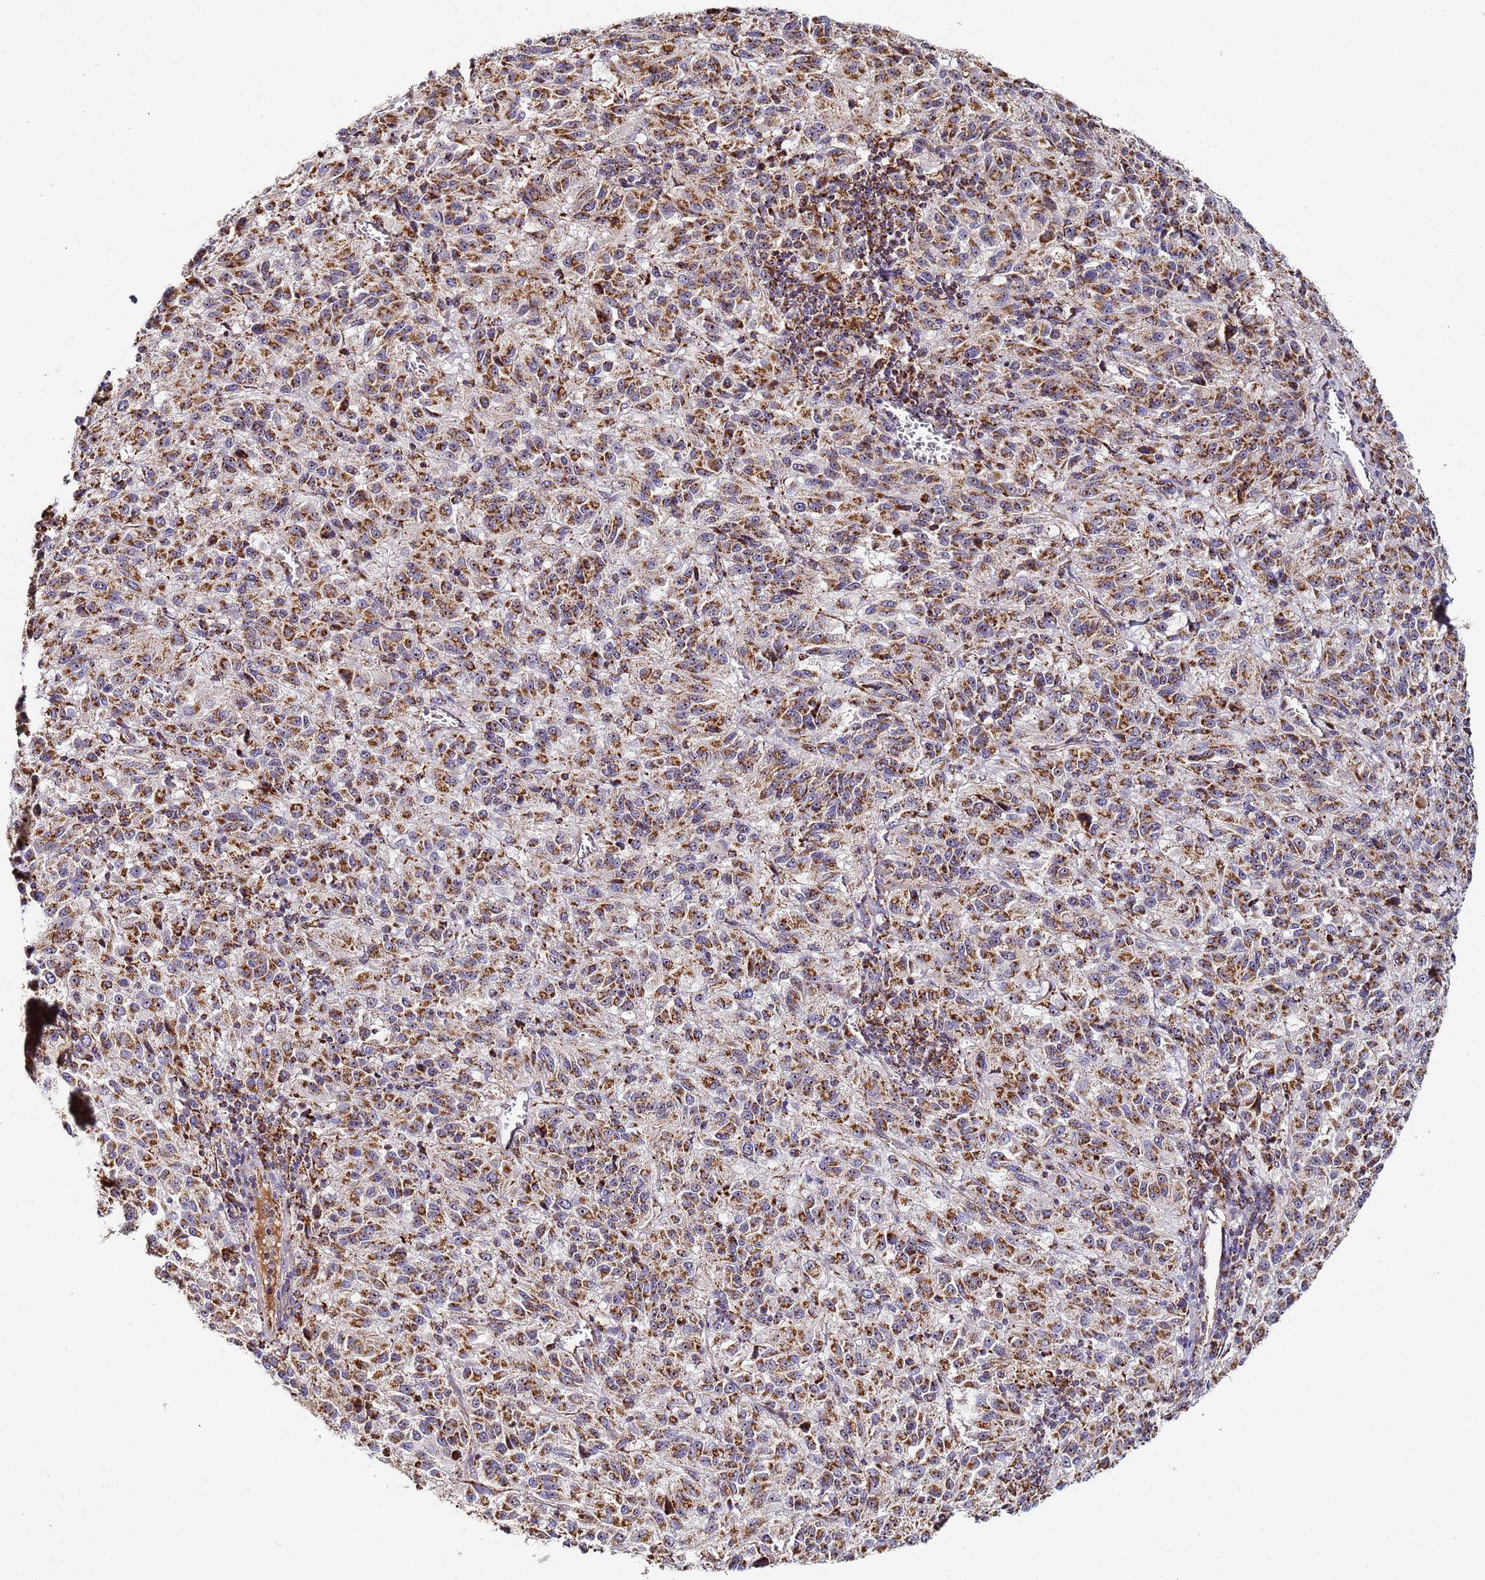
{"staining": {"intensity": "moderate", "quantity": ">75%", "location": "cytoplasmic/membranous,nuclear"}, "tissue": "melanoma", "cell_type": "Tumor cells", "image_type": "cancer", "snomed": [{"axis": "morphology", "description": "Malignant melanoma, Metastatic site"}, {"axis": "topography", "description": "Lung"}], "caption": "Immunohistochemistry (IHC) of malignant melanoma (metastatic site) exhibits medium levels of moderate cytoplasmic/membranous and nuclear positivity in approximately >75% of tumor cells.", "gene": "FRG2C", "patient": {"sex": "male", "age": 64}}